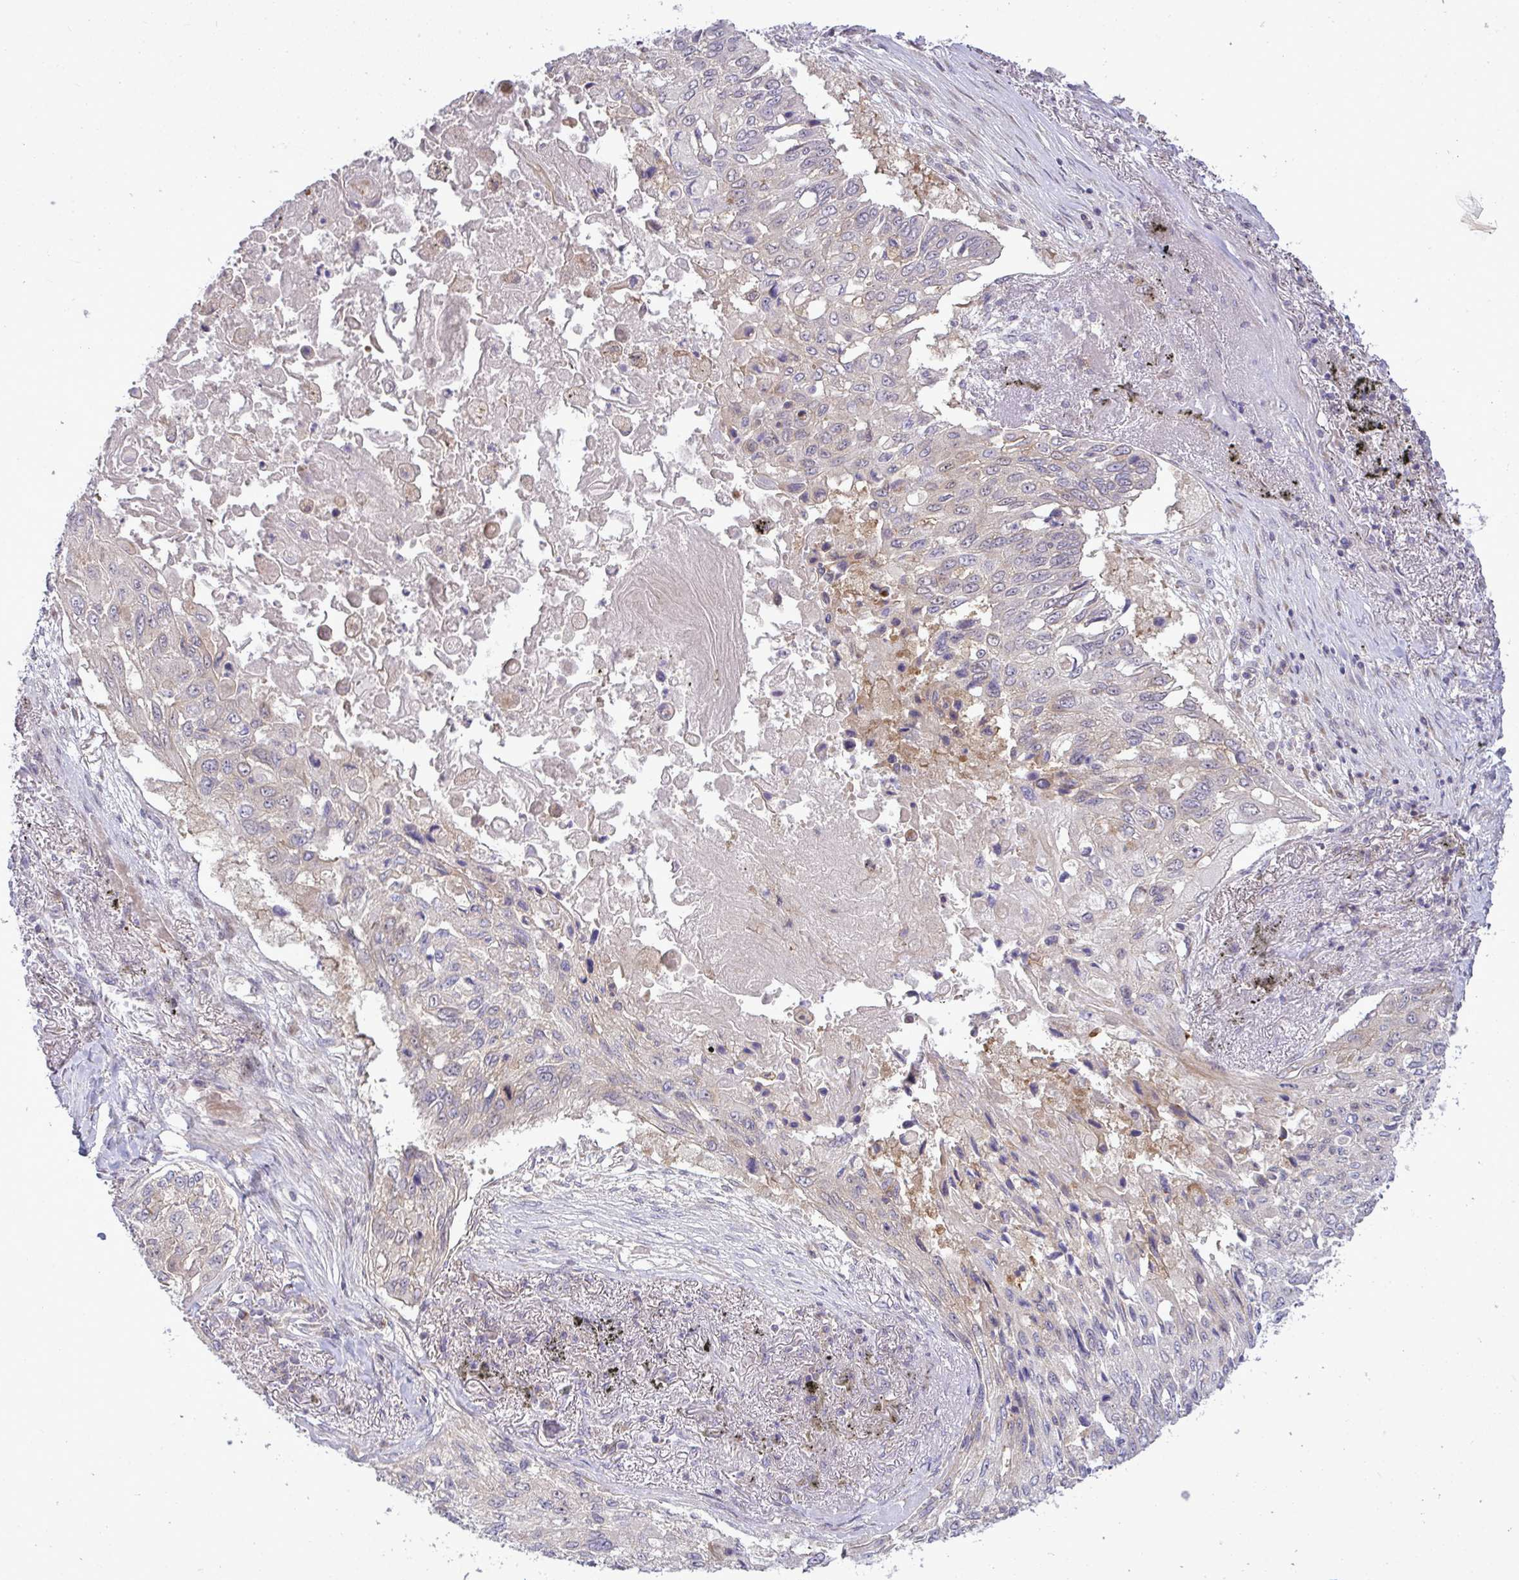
{"staining": {"intensity": "negative", "quantity": "none", "location": "none"}, "tissue": "lung cancer", "cell_type": "Tumor cells", "image_type": "cancer", "snomed": [{"axis": "morphology", "description": "Squamous cell carcinoma, NOS"}, {"axis": "topography", "description": "Lung"}], "caption": "Immunohistochemistry (IHC) of lung squamous cell carcinoma shows no expression in tumor cells.", "gene": "SLC9A6", "patient": {"sex": "male", "age": 75}}